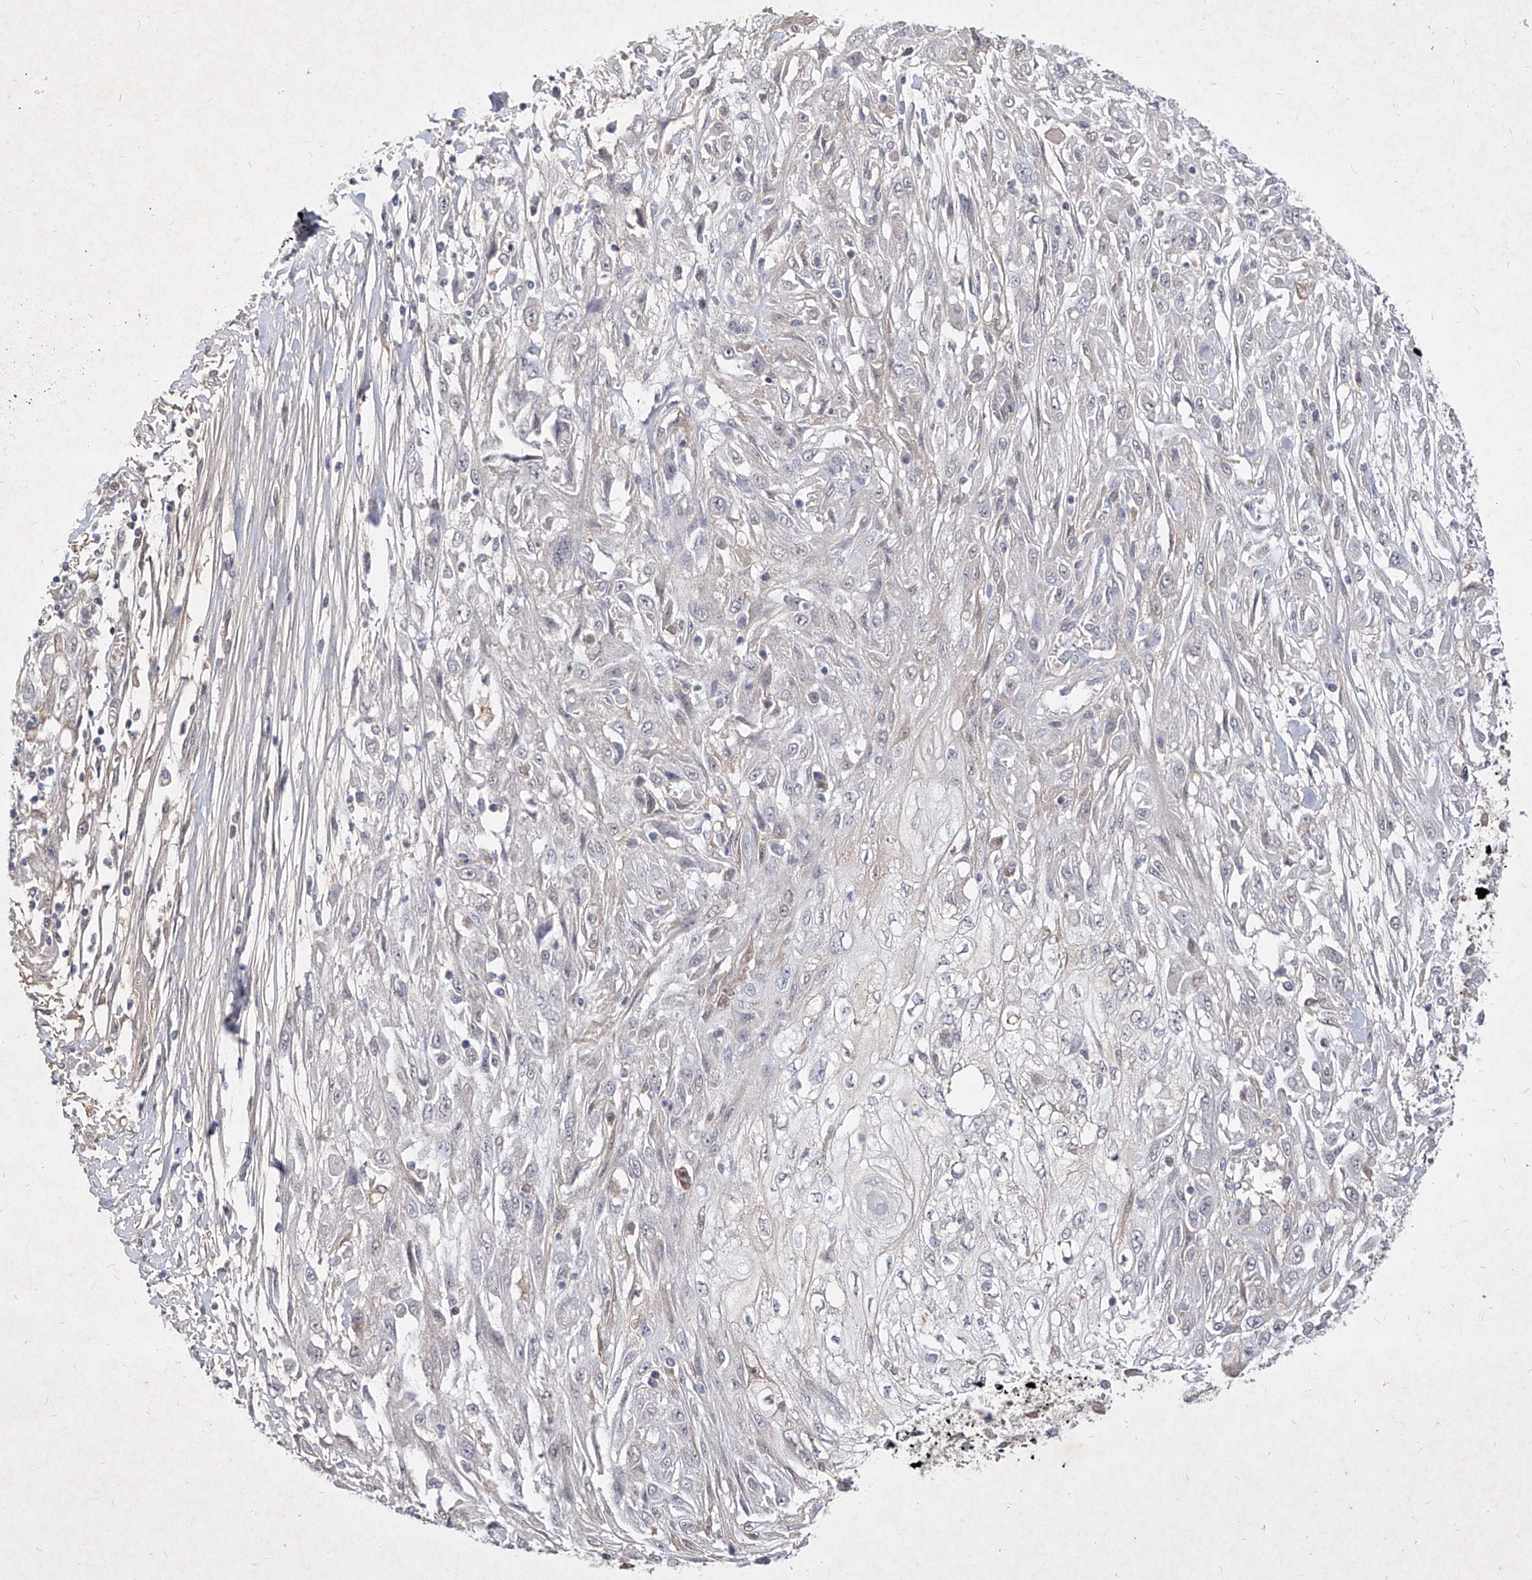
{"staining": {"intensity": "negative", "quantity": "none", "location": "none"}, "tissue": "skin cancer", "cell_type": "Tumor cells", "image_type": "cancer", "snomed": [{"axis": "morphology", "description": "Squamous cell carcinoma, NOS"}, {"axis": "morphology", "description": "Squamous cell carcinoma, metastatic, NOS"}, {"axis": "topography", "description": "Skin"}, {"axis": "topography", "description": "Lymph node"}], "caption": "Skin metastatic squamous cell carcinoma was stained to show a protein in brown. There is no significant positivity in tumor cells.", "gene": "C4A", "patient": {"sex": "male", "age": 75}}